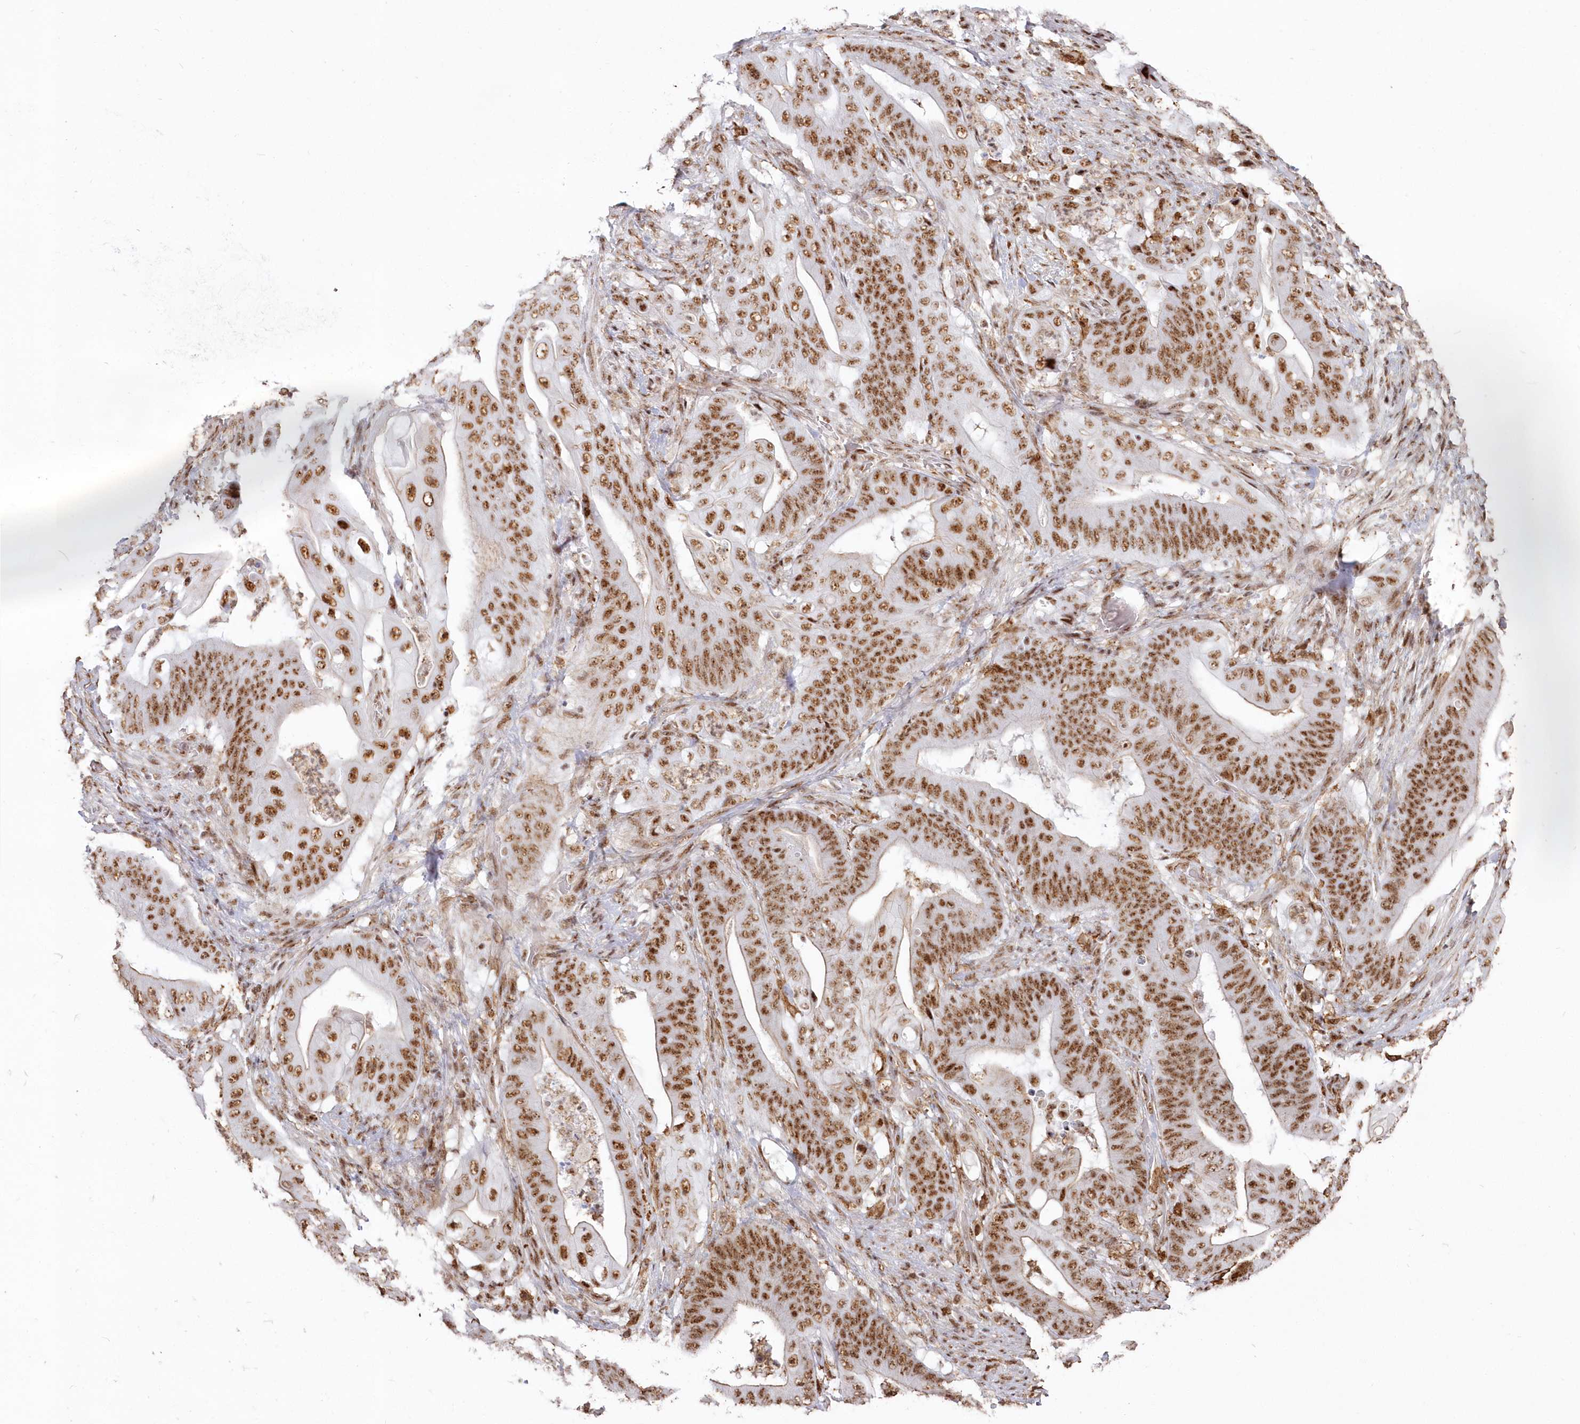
{"staining": {"intensity": "moderate", "quantity": ">75%", "location": "nuclear"}, "tissue": "stomach cancer", "cell_type": "Tumor cells", "image_type": "cancer", "snomed": [{"axis": "morphology", "description": "Adenocarcinoma, NOS"}, {"axis": "topography", "description": "Stomach"}], "caption": "Stomach cancer (adenocarcinoma) stained with DAB (3,3'-diaminobenzidine) immunohistochemistry (IHC) shows medium levels of moderate nuclear staining in approximately >75% of tumor cells.", "gene": "DDX46", "patient": {"sex": "female", "age": 73}}